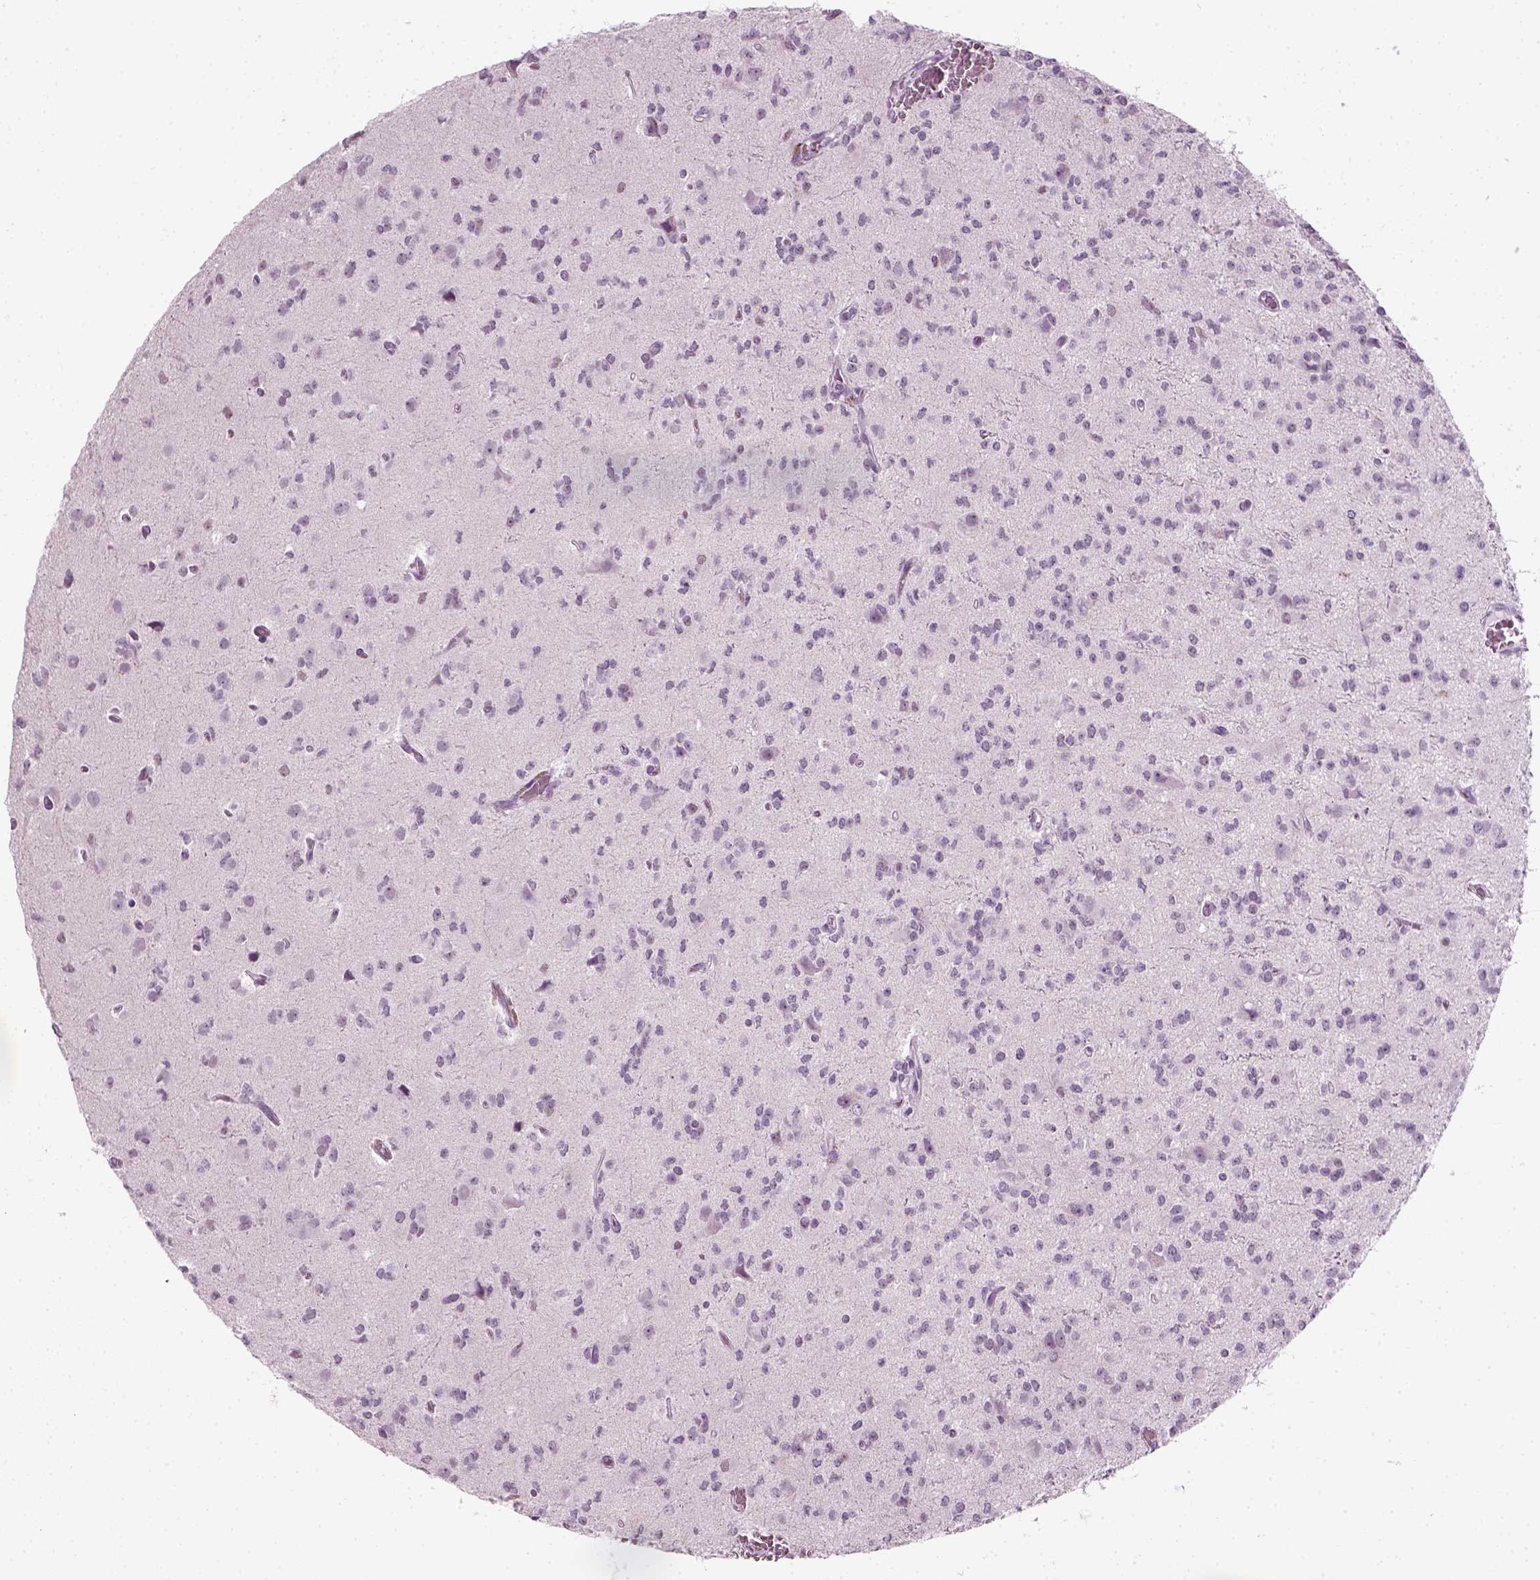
{"staining": {"intensity": "negative", "quantity": "none", "location": "none"}, "tissue": "glioma", "cell_type": "Tumor cells", "image_type": "cancer", "snomed": [{"axis": "morphology", "description": "Glioma, malignant, Low grade"}, {"axis": "topography", "description": "Brain"}], "caption": "DAB (3,3'-diaminobenzidine) immunohistochemical staining of low-grade glioma (malignant) shows no significant positivity in tumor cells.", "gene": "KRT75", "patient": {"sex": "male", "age": 27}}